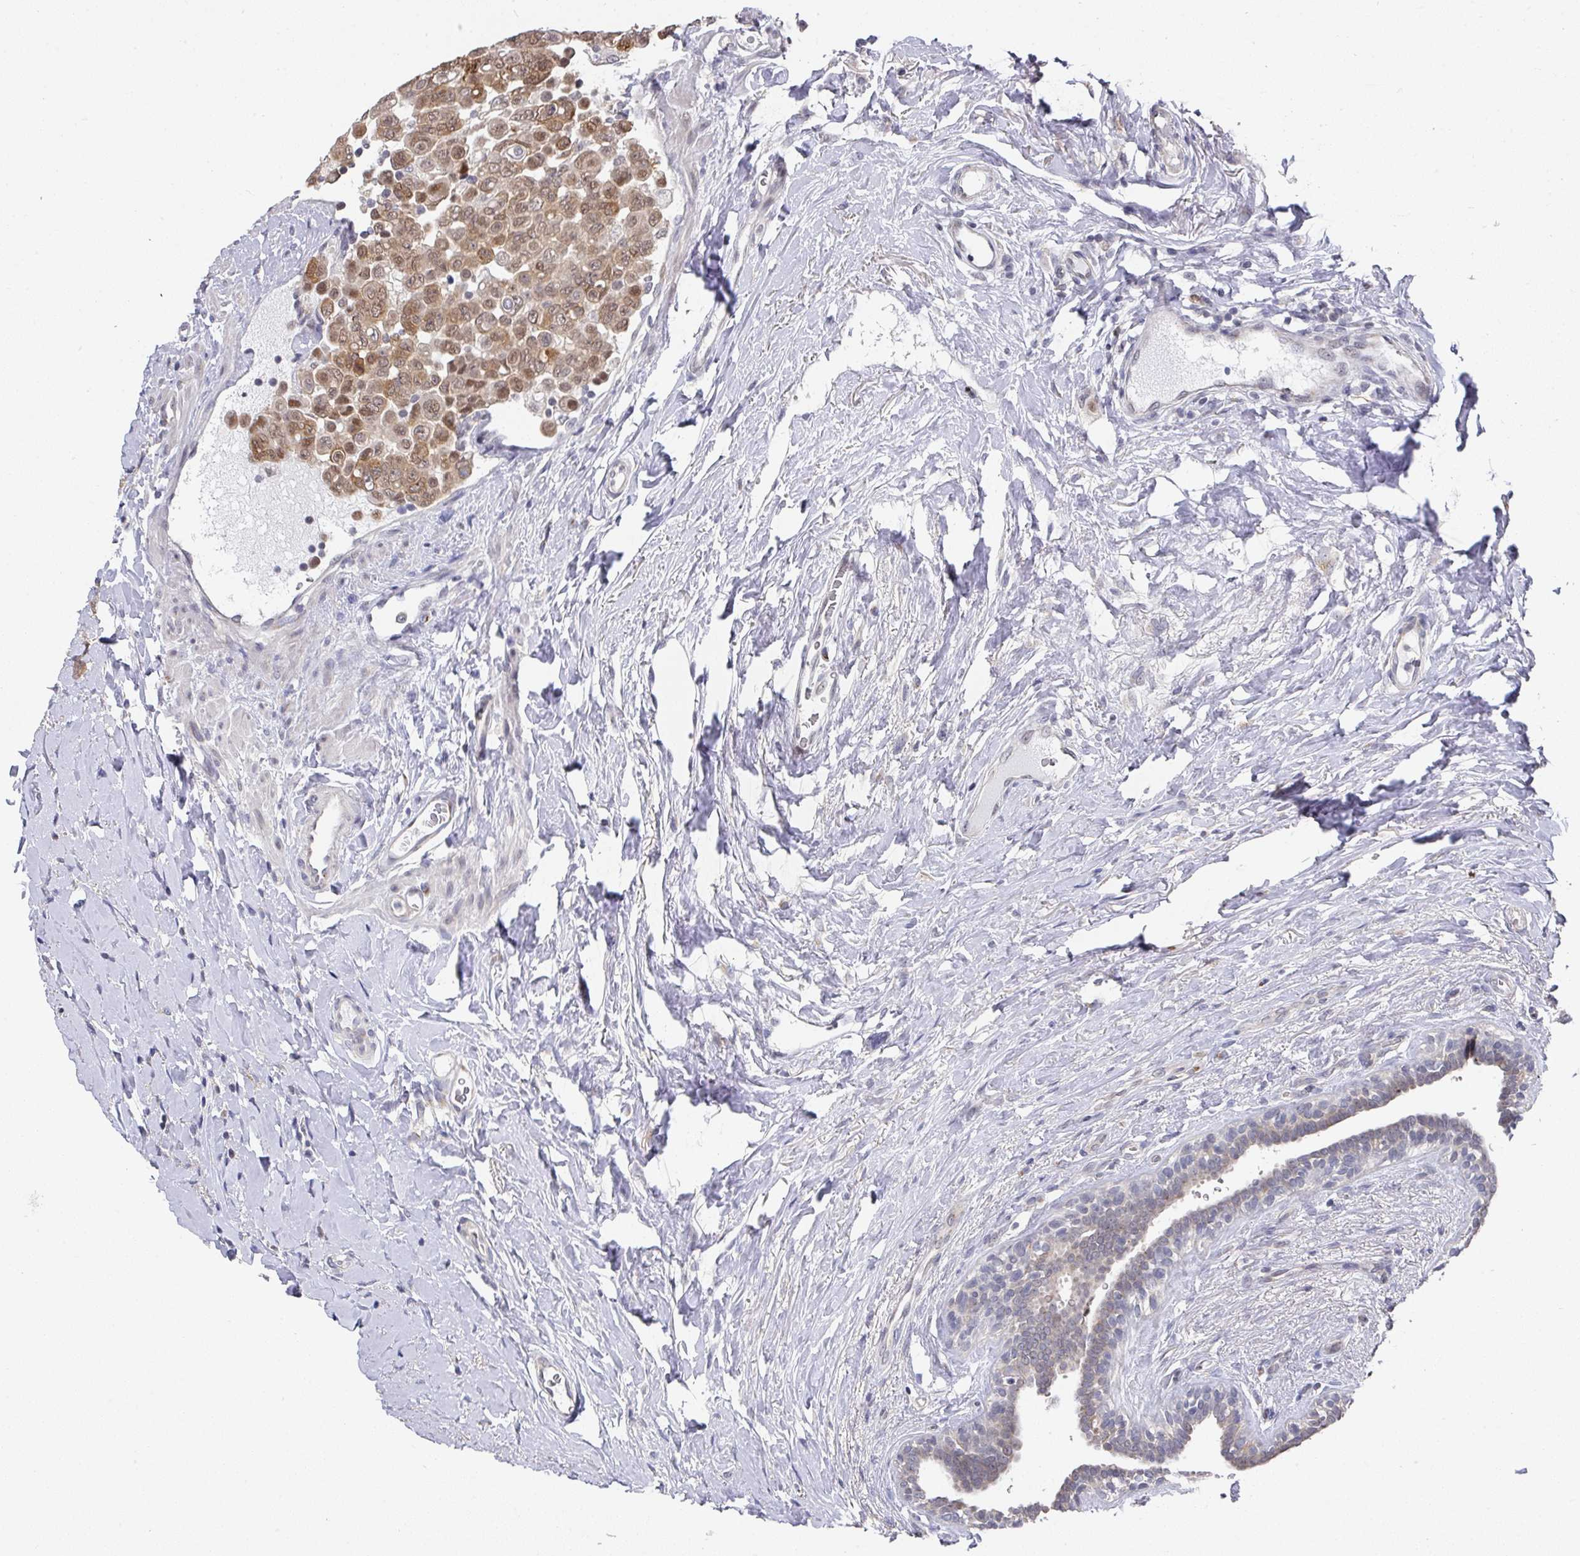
{"staining": {"intensity": "moderate", "quantity": ">75%", "location": "cytoplasmic/membranous,nuclear"}, "tissue": "breast cancer", "cell_type": "Tumor cells", "image_type": "cancer", "snomed": [{"axis": "morphology", "description": "Duct carcinoma"}, {"axis": "topography", "description": "Breast"}], "caption": "DAB (3,3'-diaminobenzidine) immunohistochemical staining of human breast cancer displays moderate cytoplasmic/membranous and nuclear protein expression in about >75% of tumor cells. The protein of interest is shown in brown color, while the nuclei are stained blue.", "gene": "C18orf25", "patient": {"sex": "female", "age": 40}}